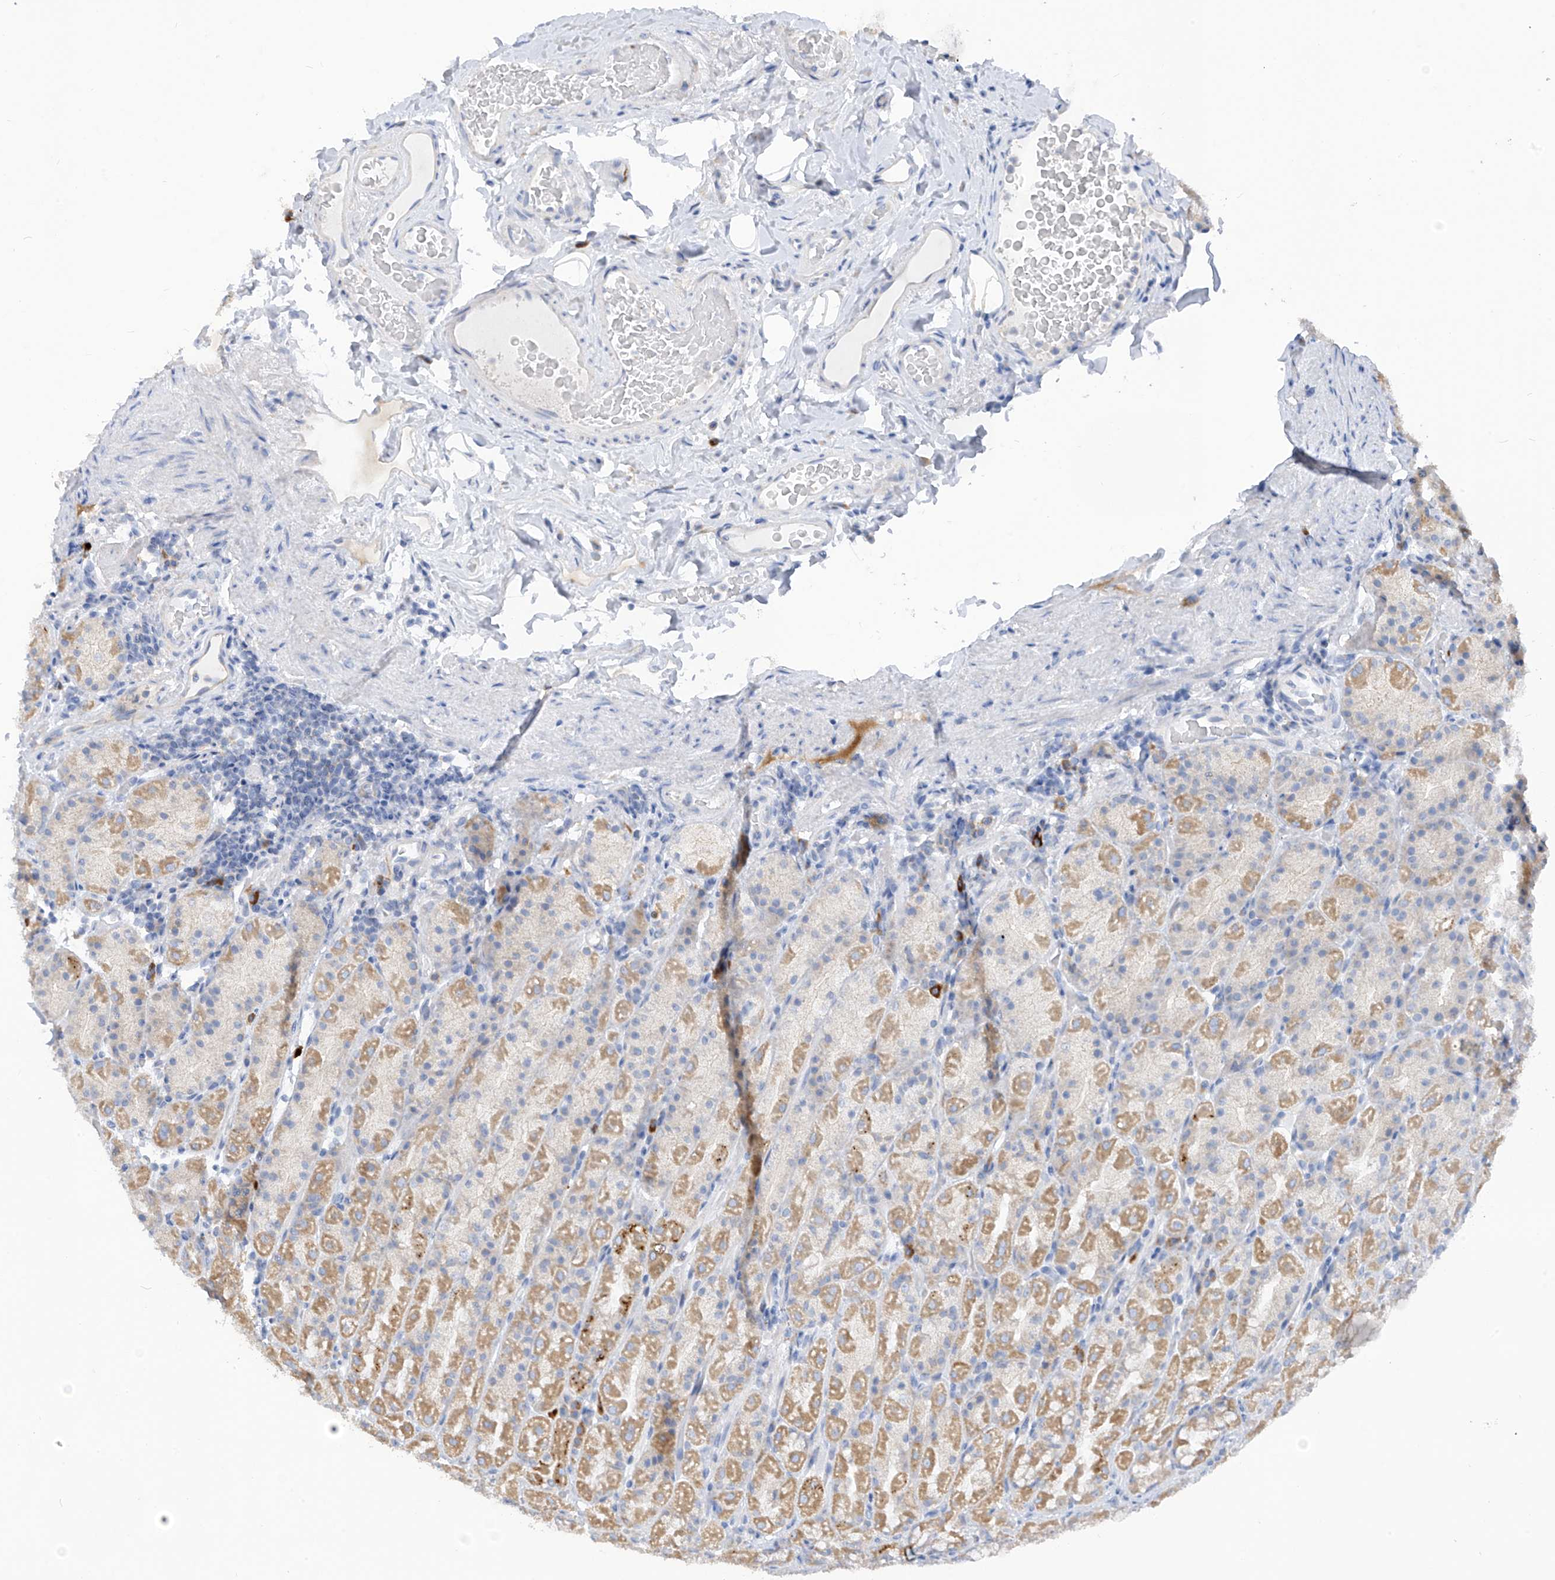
{"staining": {"intensity": "moderate", "quantity": "25%-75%", "location": "cytoplasmic/membranous"}, "tissue": "stomach", "cell_type": "Glandular cells", "image_type": "normal", "snomed": [{"axis": "morphology", "description": "Normal tissue, NOS"}, {"axis": "topography", "description": "Stomach, upper"}], "caption": "Stomach stained for a protein displays moderate cytoplasmic/membranous positivity in glandular cells. (Brightfield microscopy of DAB IHC at high magnification).", "gene": "ZNF404", "patient": {"sex": "male", "age": 68}}